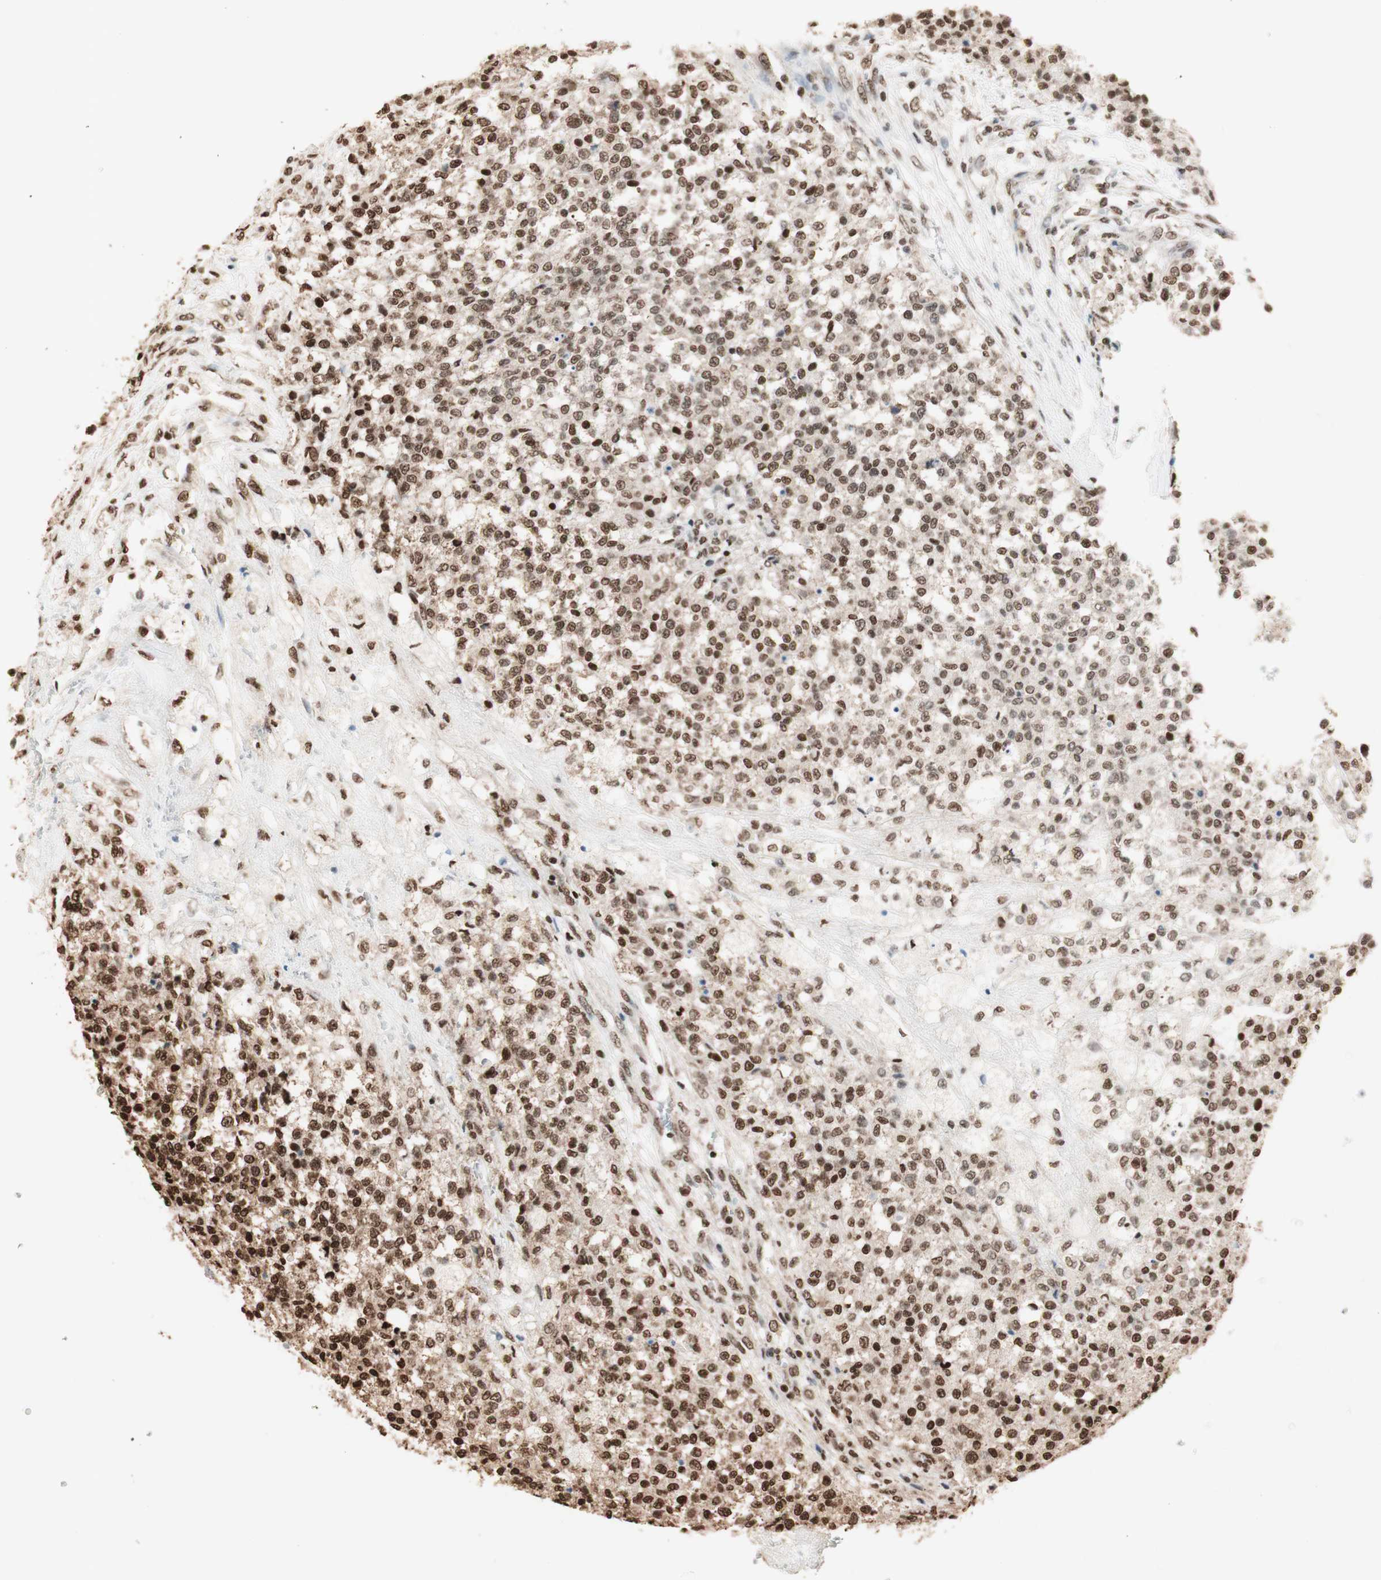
{"staining": {"intensity": "moderate", "quantity": ">75%", "location": "nuclear"}, "tissue": "testis cancer", "cell_type": "Tumor cells", "image_type": "cancer", "snomed": [{"axis": "morphology", "description": "Seminoma, NOS"}, {"axis": "topography", "description": "Testis"}], "caption": "A brown stain shows moderate nuclear staining of a protein in human testis cancer tumor cells.", "gene": "HNRNPA2B1", "patient": {"sex": "male", "age": 59}}